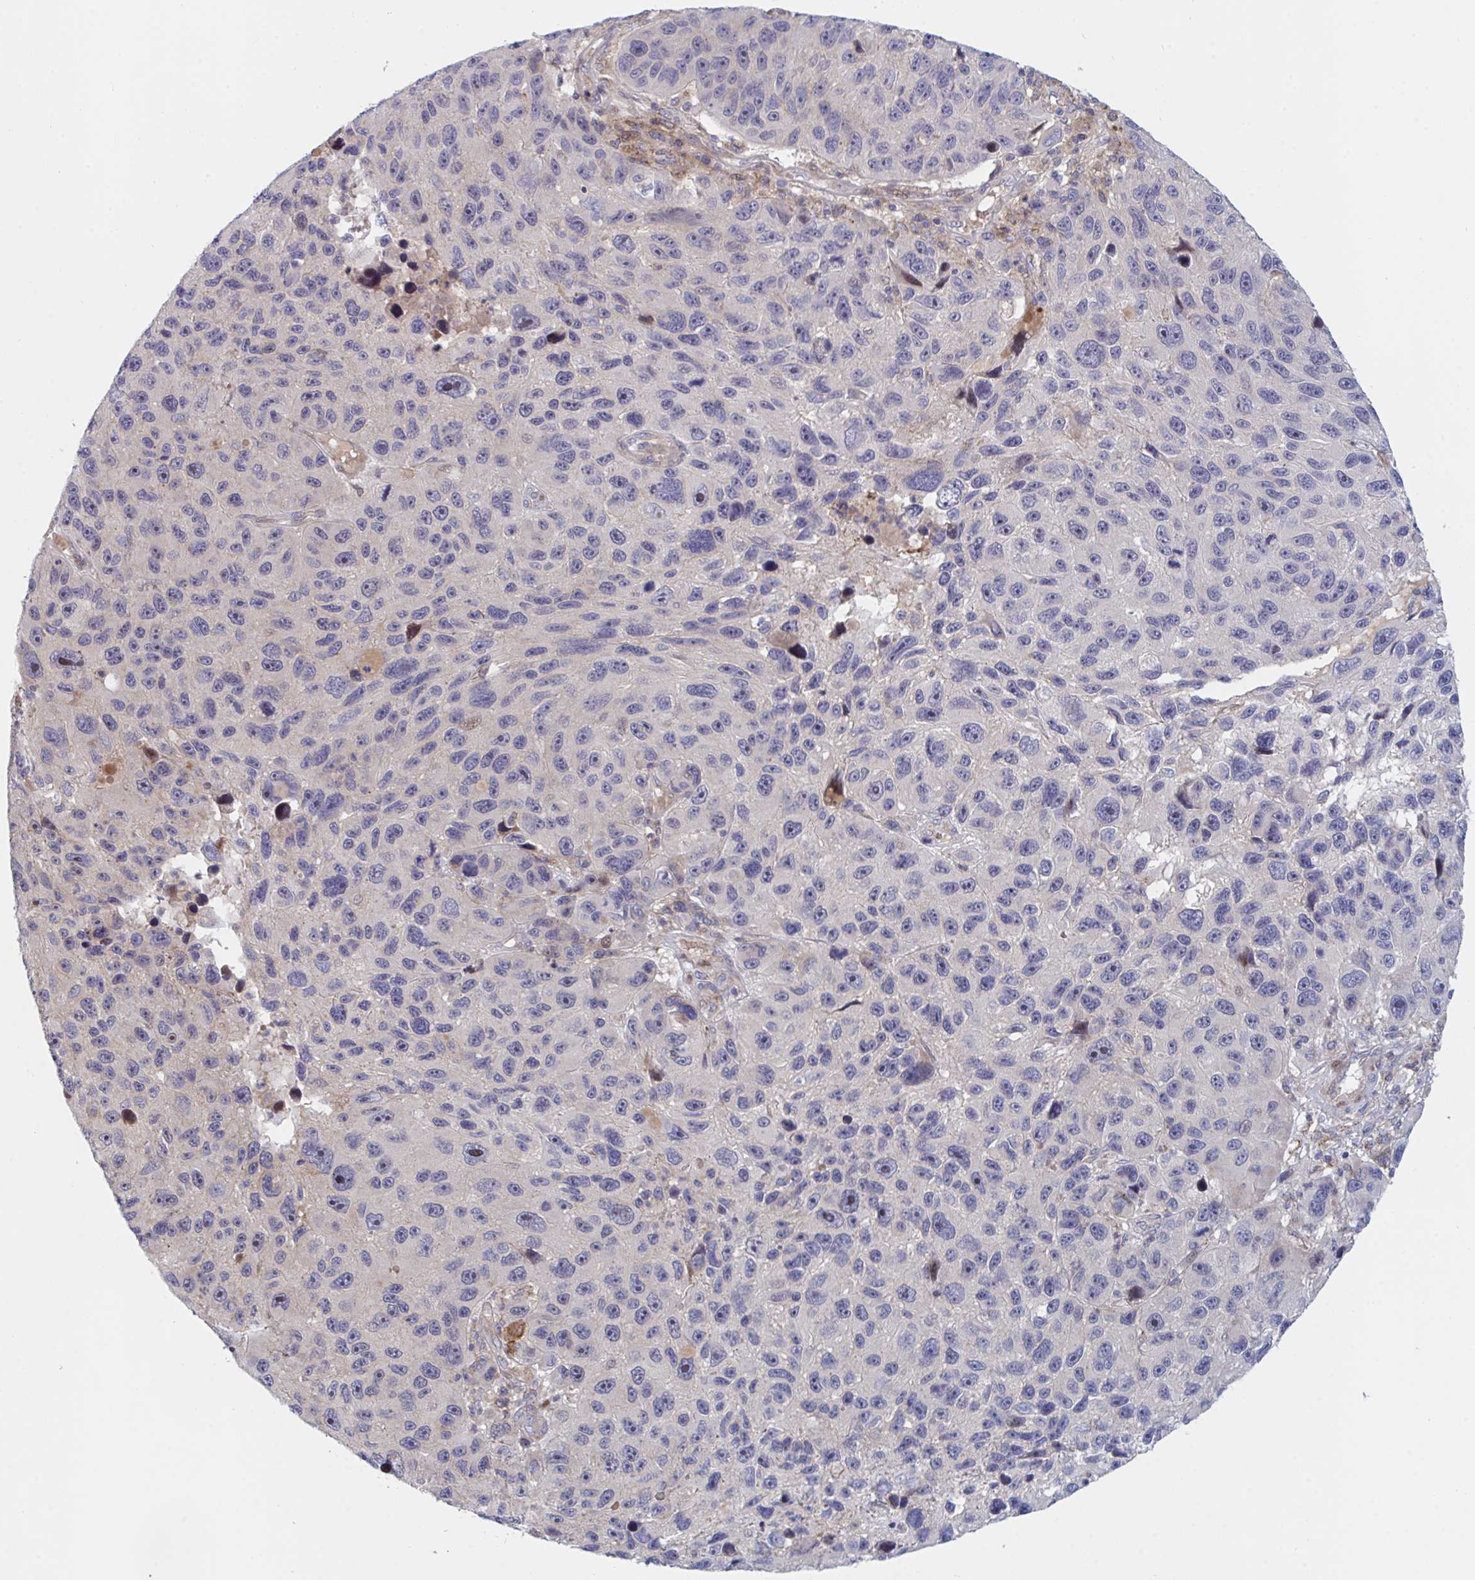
{"staining": {"intensity": "moderate", "quantity": "<25%", "location": "cytoplasmic/membranous,nuclear"}, "tissue": "melanoma", "cell_type": "Tumor cells", "image_type": "cancer", "snomed": [{"axis": "morphology", "description": "Malignant melanoma, NOS"}, {"axis": "topography", "description": "Skin"}], "caption": "Tumor cells exhibit moderate cytoplasmic/membranous and nuclear expression in approximately <25% of cells in malignant melanoma.", "gene": "TNFSF4", "patient": {"sex": "male", "age": 53}}